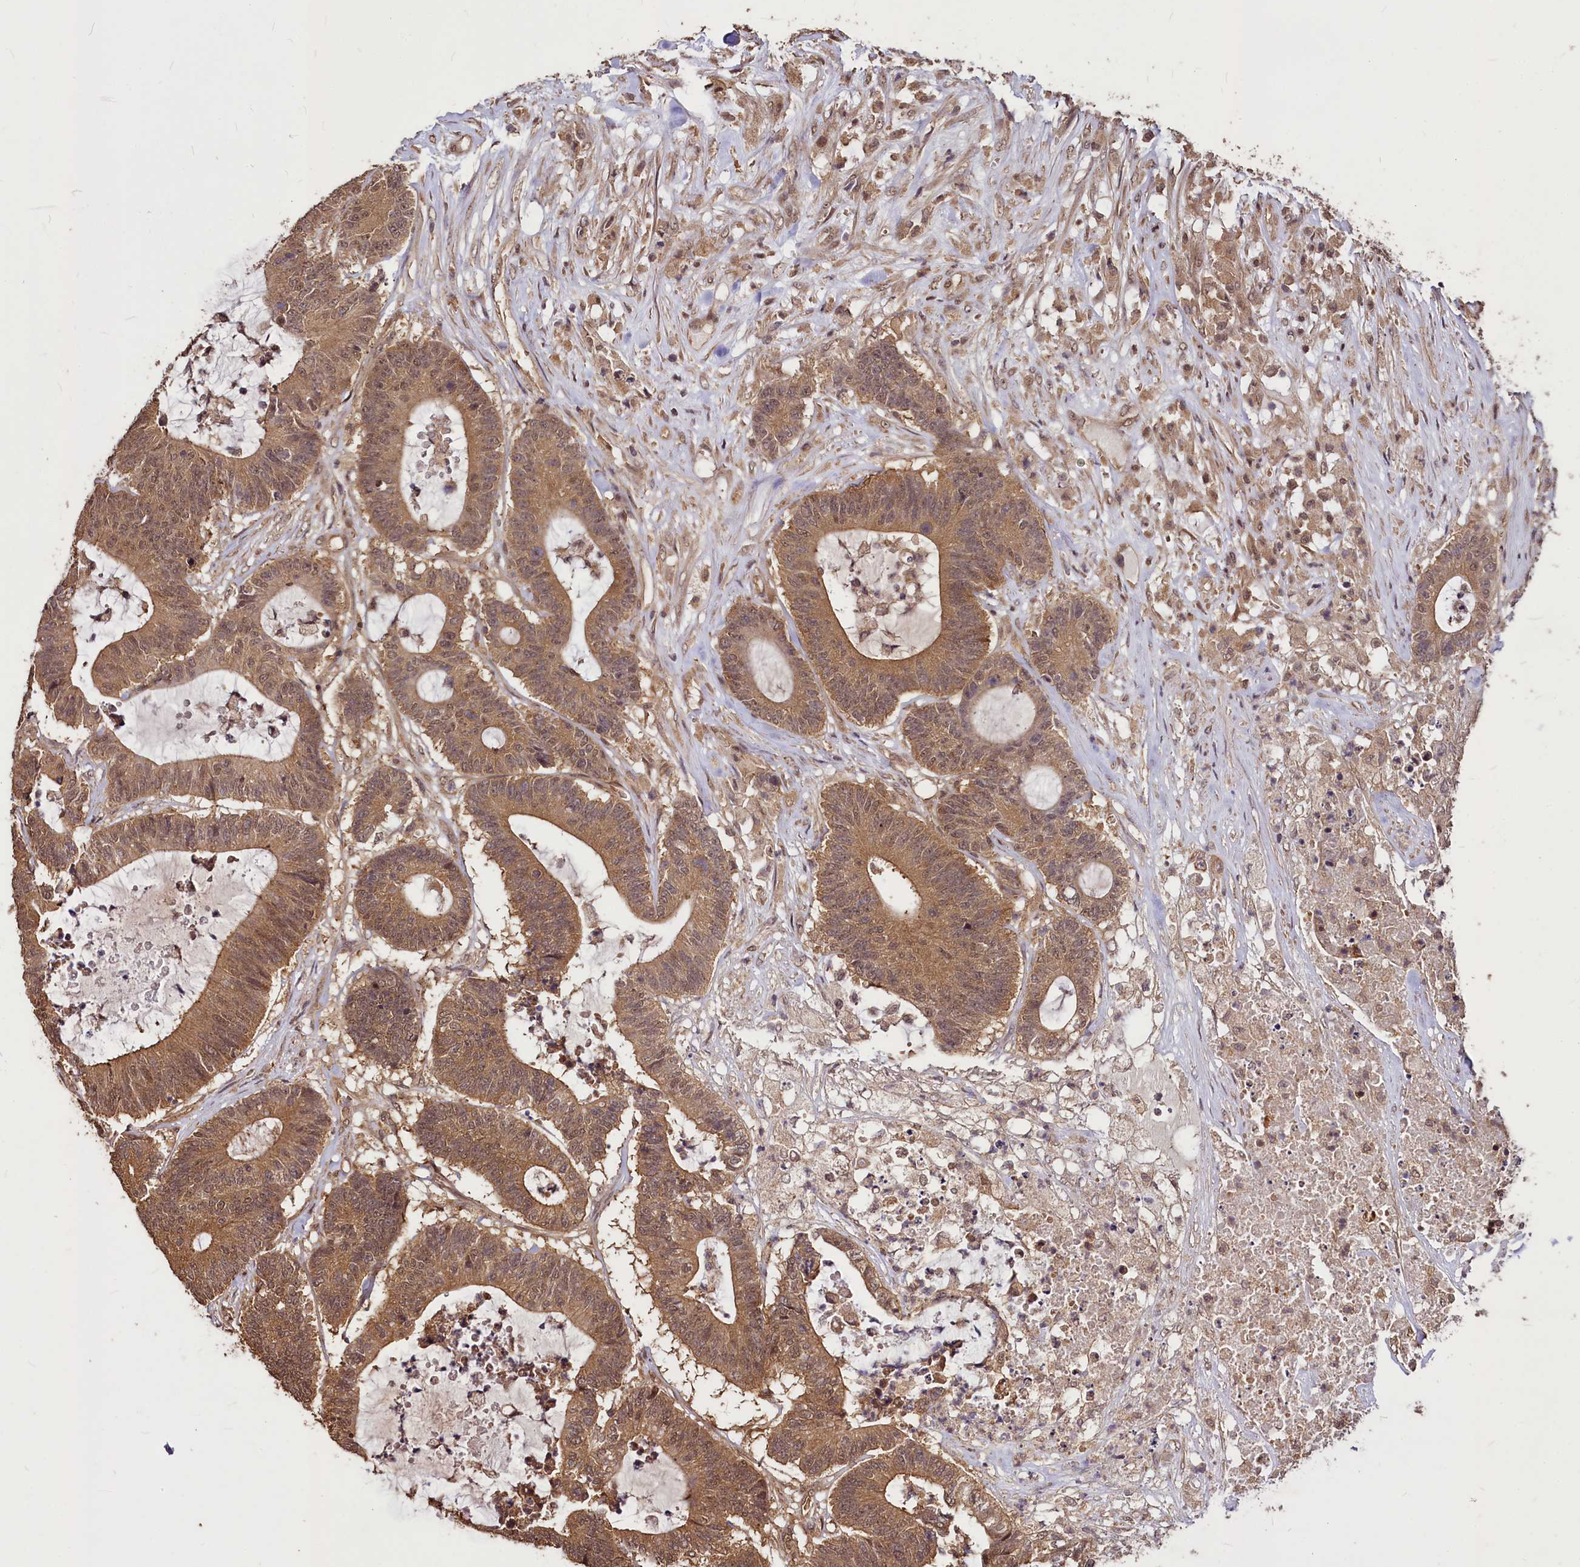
{"staining": {"intensity": "moderate", "quantity": ">75%", "location": "cytoplasmic/membranous"}, "tissue": "colorectal cancer", "cell_type": "Tumor cells", "image_type": "cancer", "snomed": [{"axis": "morphology", "description": "Adenocarcinoma, NOS"}, {"axis": "topography", "description": "Colon"}], "caption": "Adenocarcinoma (colorectal) was stained to show a protein in brown. There is medium levels of moderate cytoplasmic/membranous staining in about >75% of tumor cells.", "gene": "VPS51", "patient": {"sex": "female", "age": 84}}